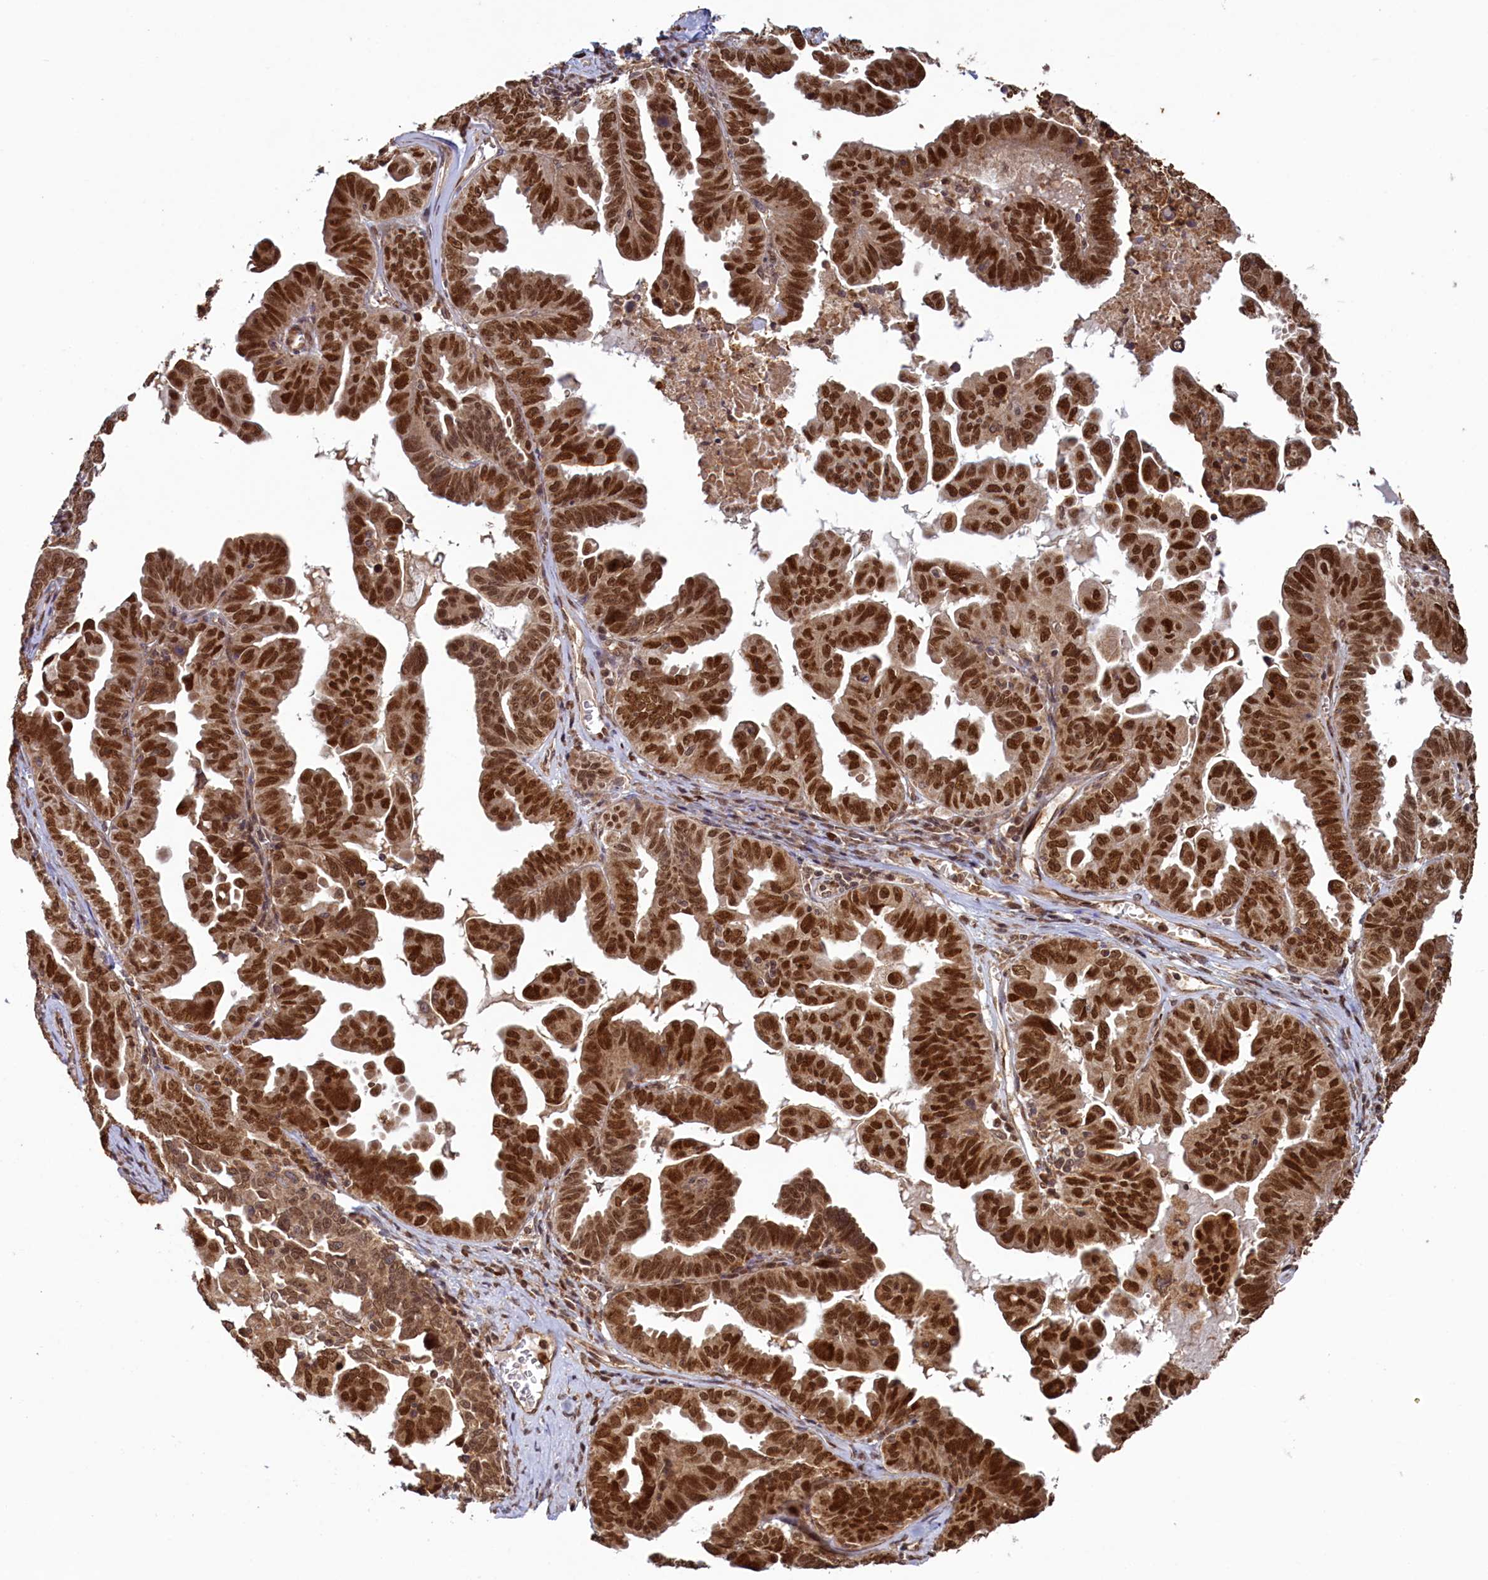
{"staining": {"intensity": "strong", "quantity": ">75%", "location": "cytoplasmic/membranous,nuclear"}, "tissue": "ovarian cancer", "cell_type": "Tumor cells", "image_type": "cancer", "snomed": [{"axis": "morphology", "description": "Carcinoma, endometroid"}, {"axis": "topography", "description": "Ovary"}], "caption": "Tumor cells demonstrate high levels of strong cytoplasmic/membranous and nuclear positivity in about >75% of cells in human ovarian cancer (endometroid carcinoma).", "gene": "NAE1", "patient": {"sex": "female", "age": 62}}